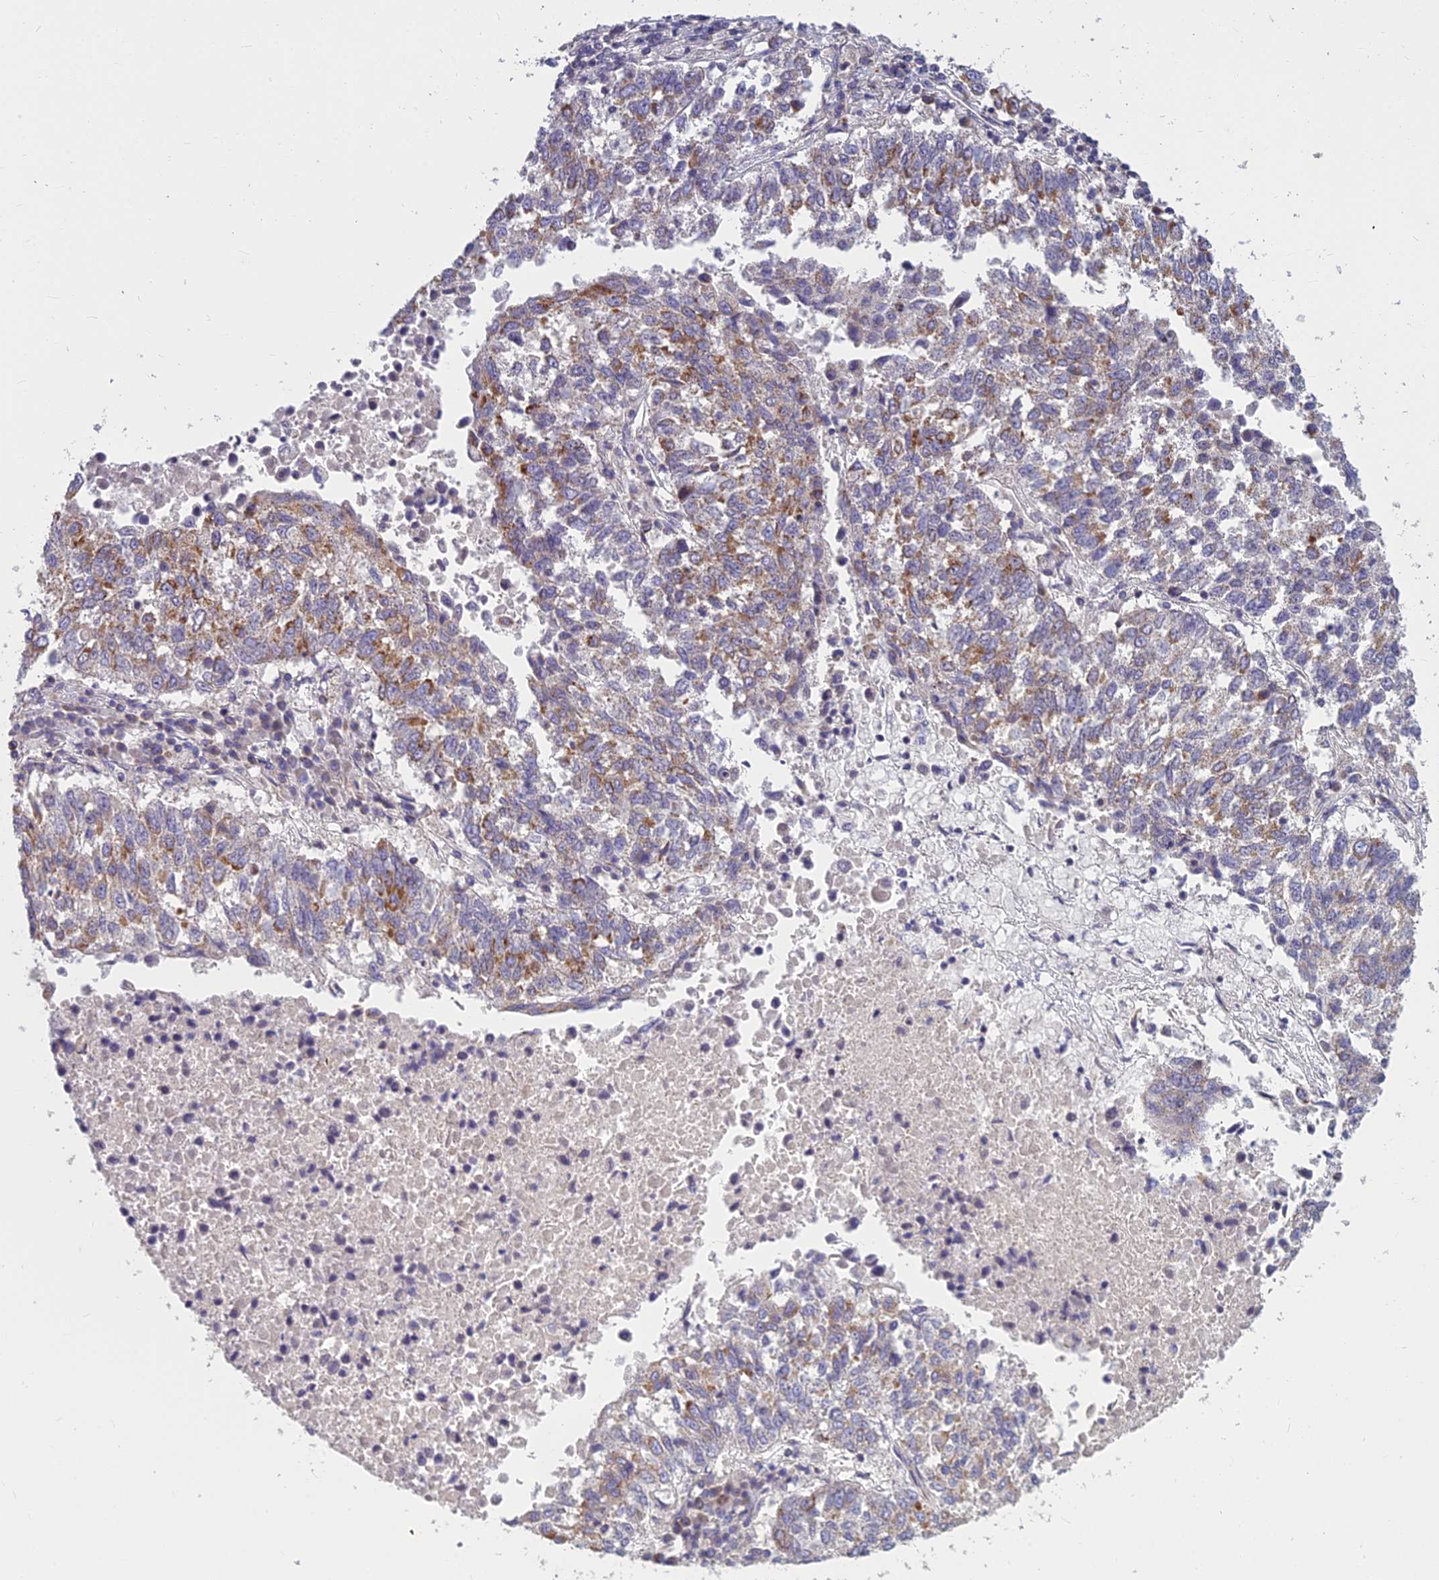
{"staining": {"intensity": "moderate", "quantity": "25%-75%", "location": "cytoplasmic/membranous"}, "tissue": "lung cancer", "cell_type": "Tumor cells", "image_type": "cancer", "snomed": [{"axis": "morphology", "description": "Squamous cell carcinoma, NOS"}, {"axis": "topography", "description": "Lung"}], "caption": "Lung cancer (squamous cell carcinoma) stained with DAB (3,3'-diaminobenzidine) immunohistochemistry demonstrates medium levels of moderate cytoplasmic/membranous staining in approximately 25%-75% of tumor cells. Using DAB (3,3'-diaminobenzidine) (brown) and hematoxylin (blue) stains, captured at high magnification using brightfield microscopy.", "gene": "COX20", "patient": {"sex": "male", "age": 73}}